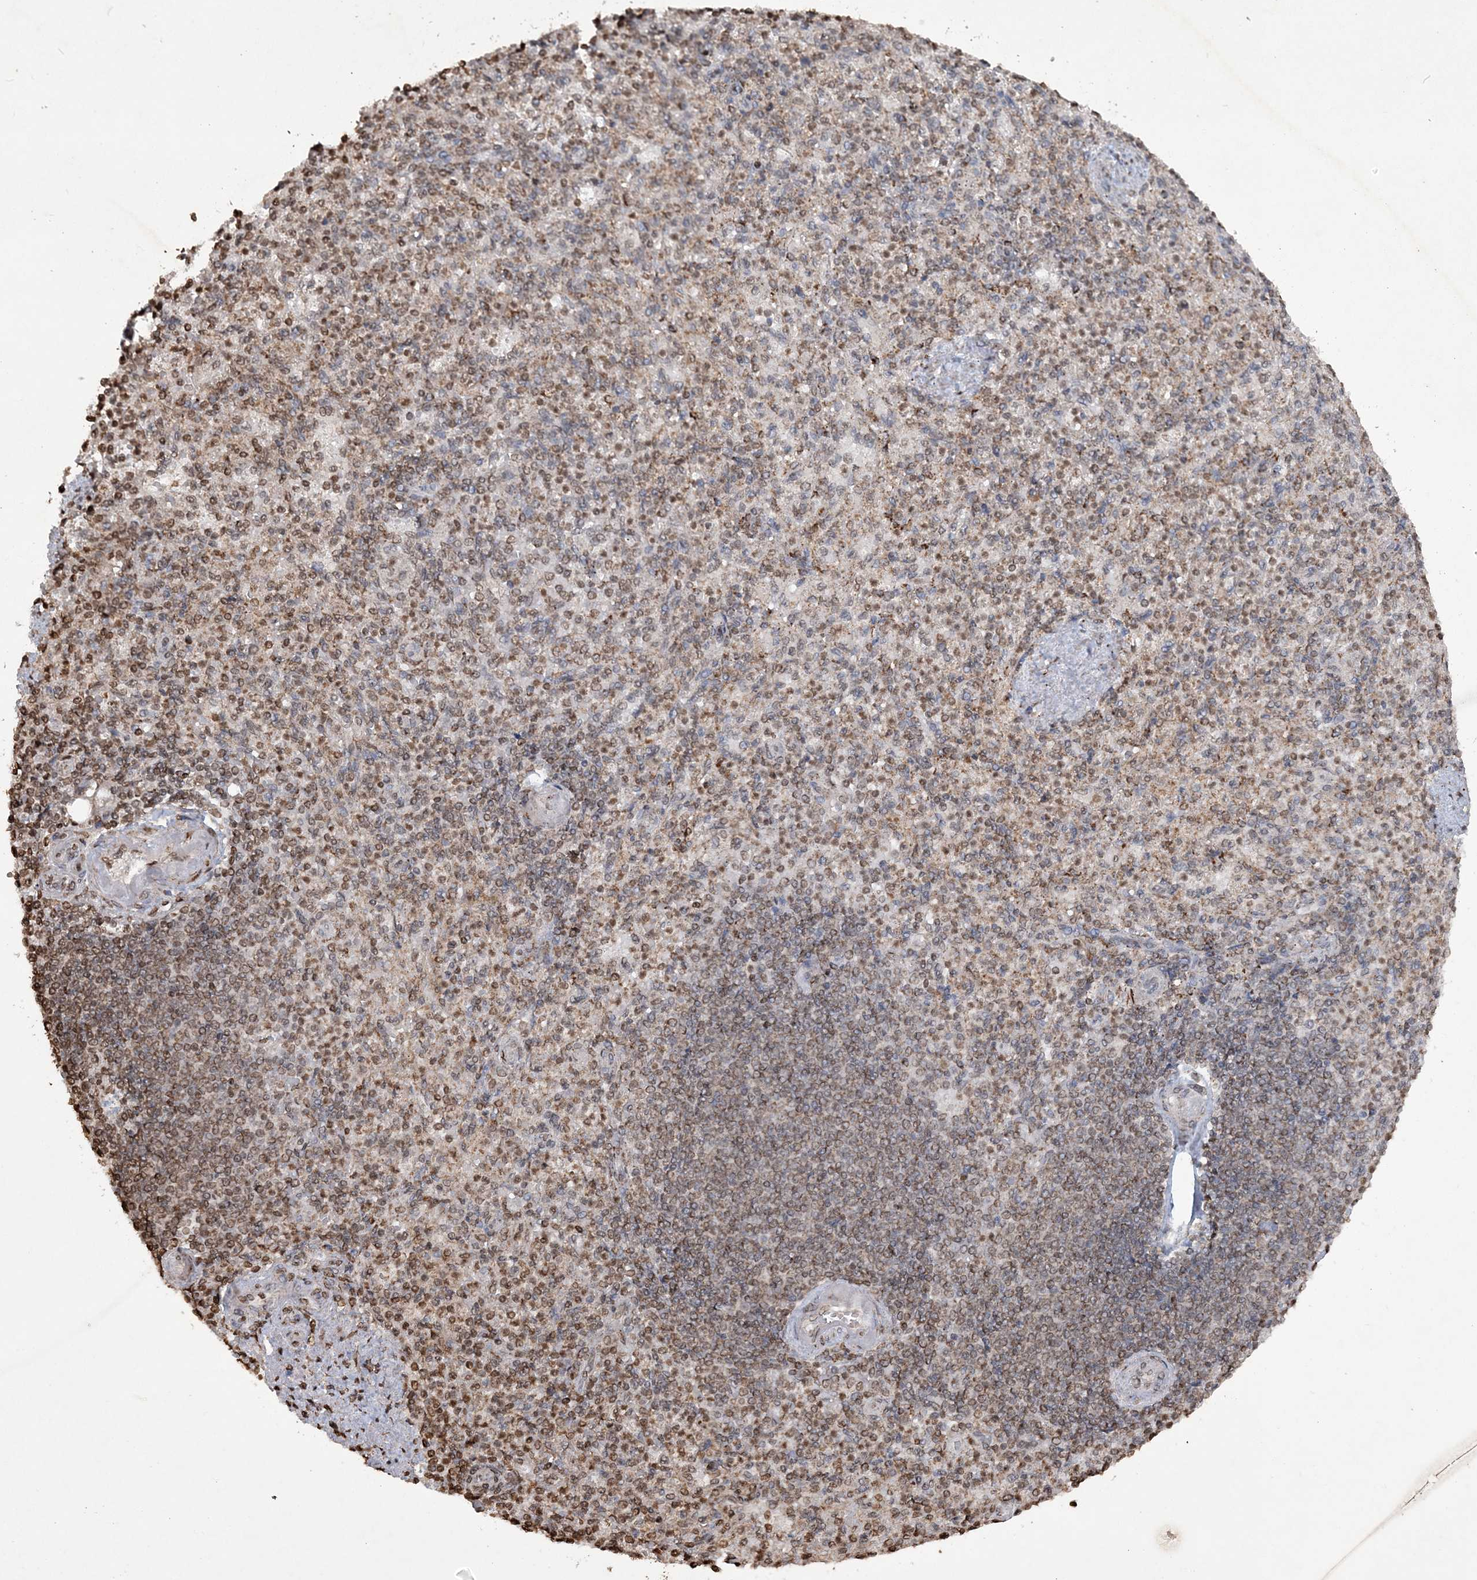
{"staining": {"intensity": "moderate", "quantity": "25%-75%", "location": "nuclear"}, "tissue": "spleen", "cell_type": "Cells in red pulp", "image_type": "normal", "snomed": [{"axis": "morphology", "description": "Normal tissue, NOS"}, {"axis": "topography", "description": "Spleen"}], "caption": "An IHC micrograph of normal tissue is shown. Protein staining in brown labels moderate nuclear positivity in spleen within cells in red pulp.", "gene": "TTC7A", "patient": {"sex": "female", "age": 74}}